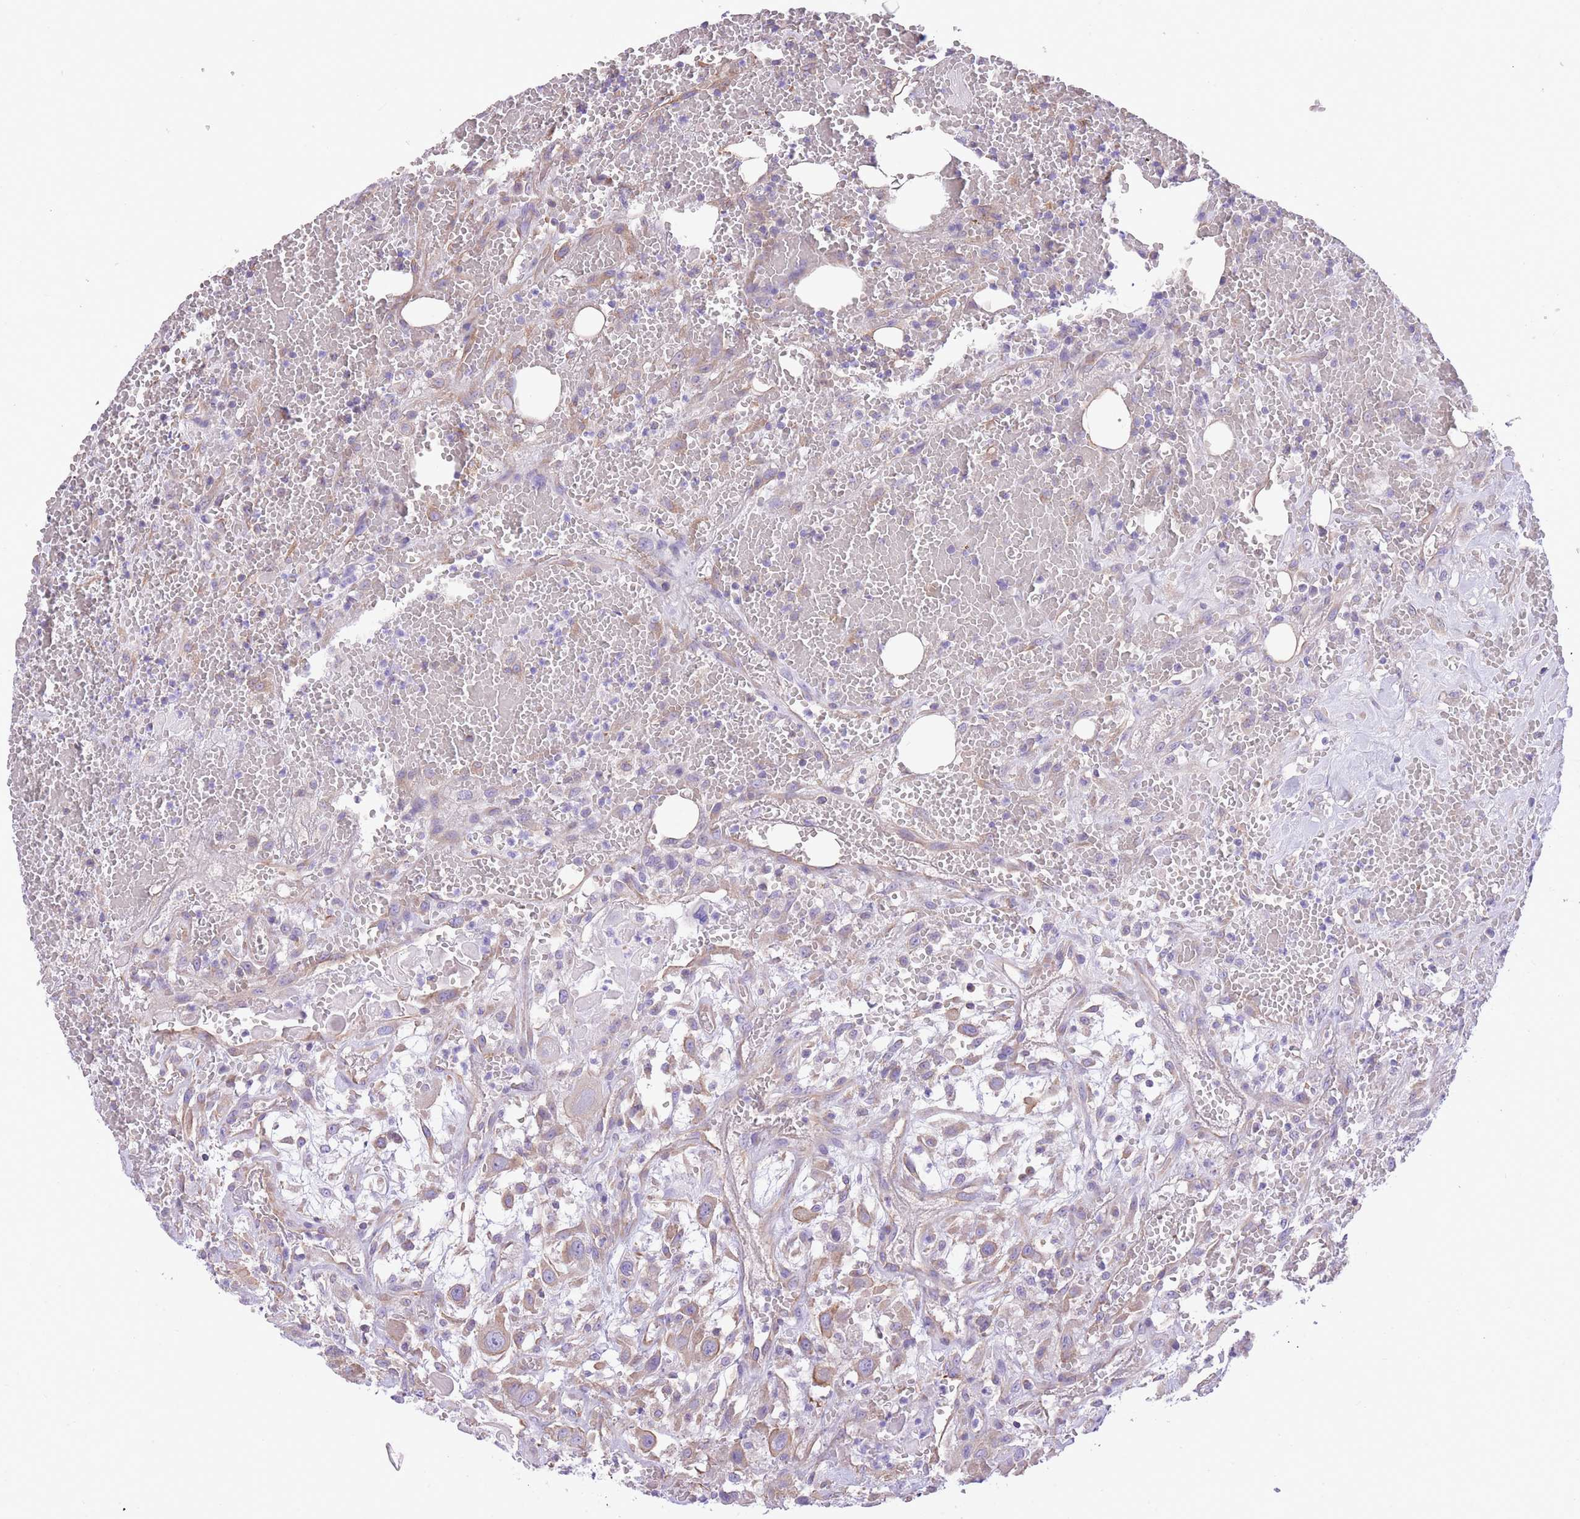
{"staining": {"intensity": "weak", "quantity": "25%-75%", "location": "cytoplasmic/membranous"}, "tissue": "head and neck cancer", "cell_type": "Tumor cells", "image_type": "cancer", "snomed": [{"axis": "morphology", "description": "Squamous cell carcinoma, NOS"}, {"axis": "topography", "description": "Head-Neck"}], "caption": "A photomicrograph of head and neck squamous cell carcinoma stained for a protein shows weak cytoplasmic/membranous brown staining in tumor cells.", "gene": "RHOU", "patient": {"sex": "male", "age": 81}}